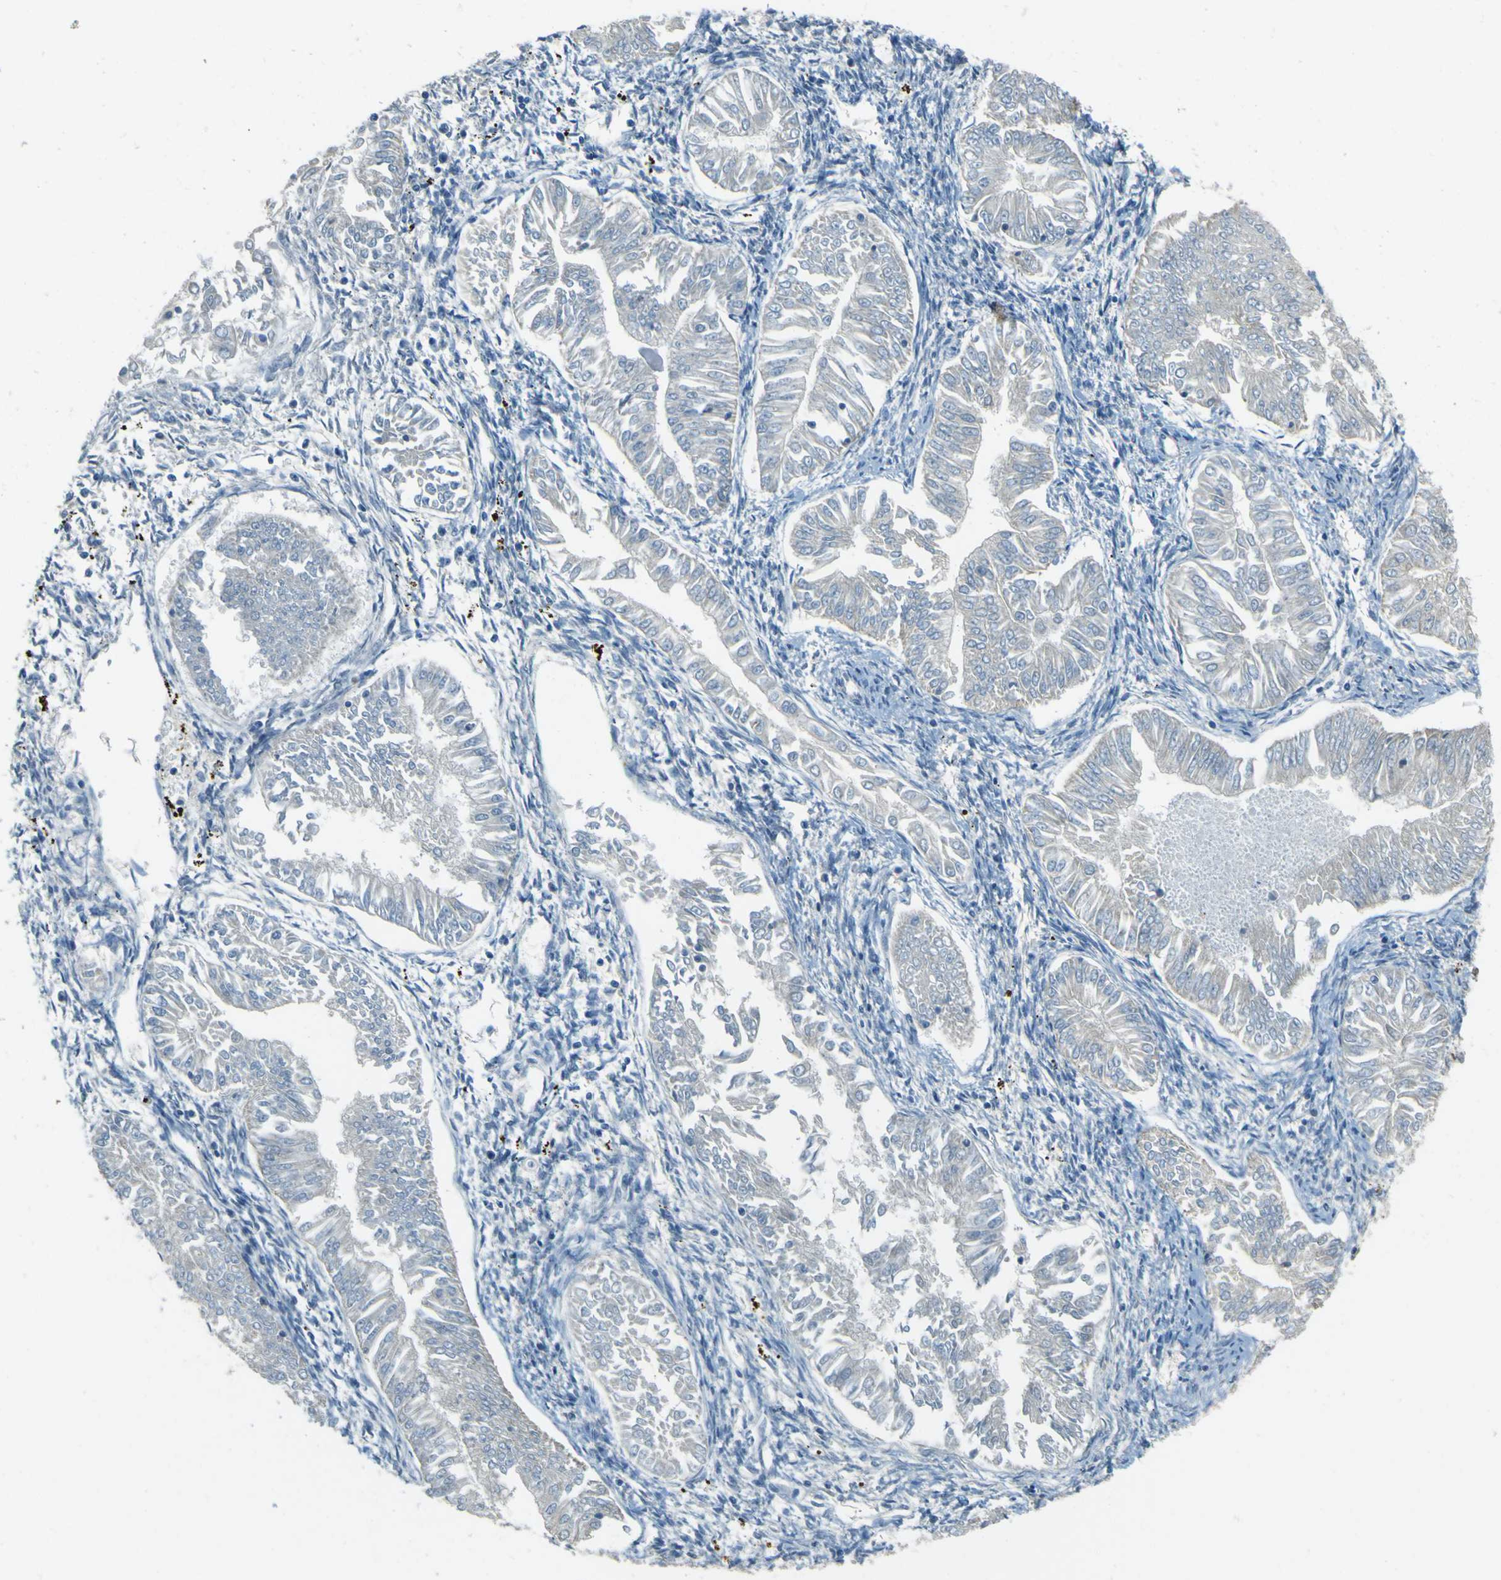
{"staining": {"intensity": "negative", "quantity": "none", "location": "none"}, "tissue": "endometrial cancer", "cell_type": "Tumor cells", "image_type": "cancer", "snomed": [{"axis": "morphology", "description": "Adenocarcinoma, NOS"}, {"axis": "topography", "description": "Endometrium"}], "caption": "Endometrial adenocarcinoma stained for a protein using immunohistochemistry exhibits no positivity tumor cells.", "gene": "FKTN", "patient": {"sex": "female", "age": 53}}